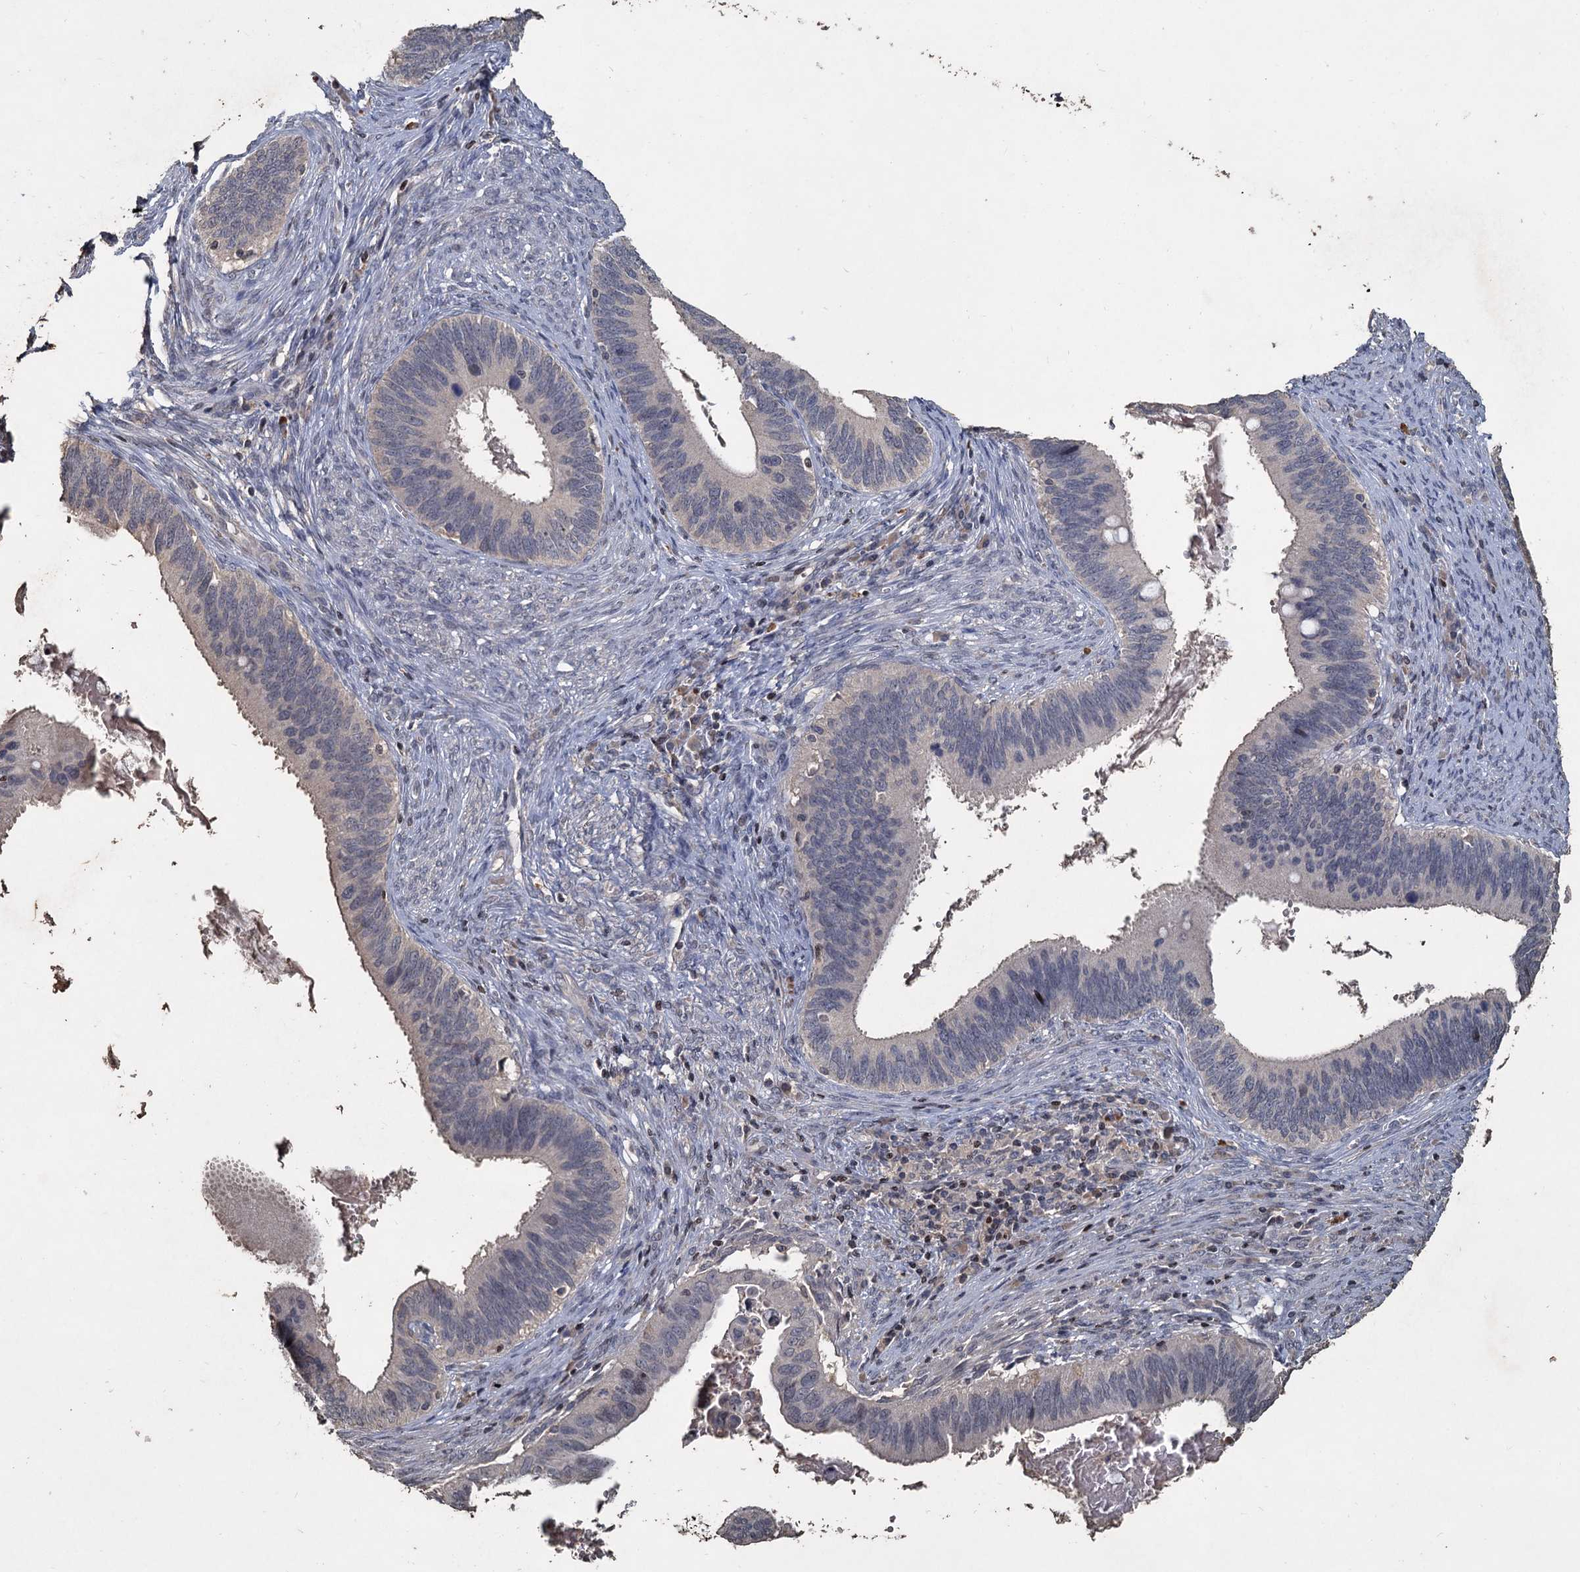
{"staining": {"intensity": "negative", "quantity": "none", "location": "none"}, "tissue": "cervical cancer", "cell_type": "Tumor cells", "image_type": "cancer", "snomed": [{"axis": "morphology", "description": "Adenocarcinoma, NOS"}, {"axis": "topography", "description": "Cervix"}], "caption": "Protein analysis of cervical cancer shows no significant expression in tumor cells.", "gene": "CCDC61", "patient": {"sex": "female", "age": 42}}